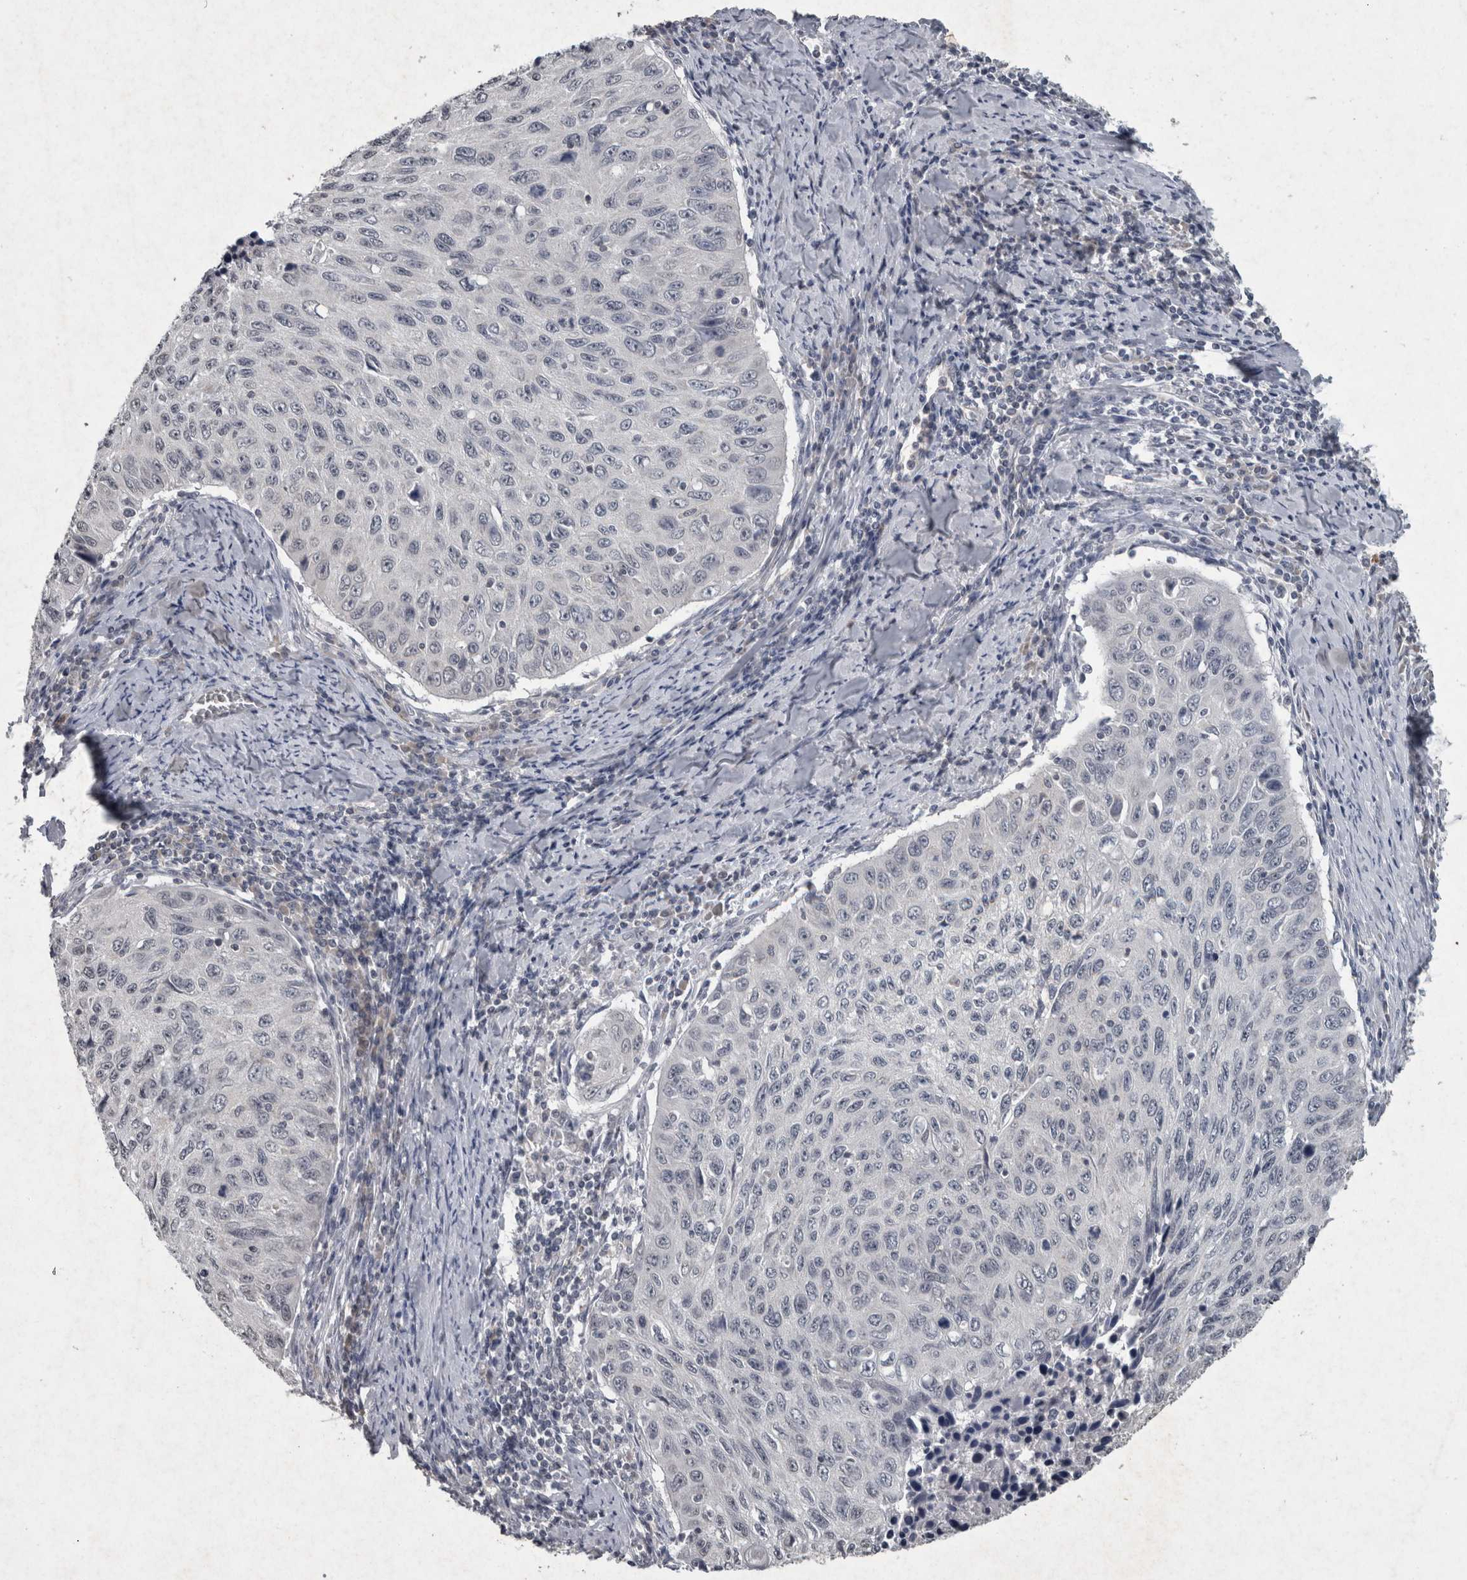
{"staining": {"intensity": "negative", "quantity": "none", "location": "none"}, "tissue": "cervical cancer", "cell_type": "Tumor cells", "image_type": "cancer", "snomed": [{"axis": "morphology", "description": "Squamous cell carcinoma, NOS"}, {"axis": "topography", "description": "Cervix"}], "caption": "Immunohistochemistry of human cervical cancer reveals no expression in tumor cells.", "gene": "WNT7A", "patient": {"sex": "female", "age": 53}}